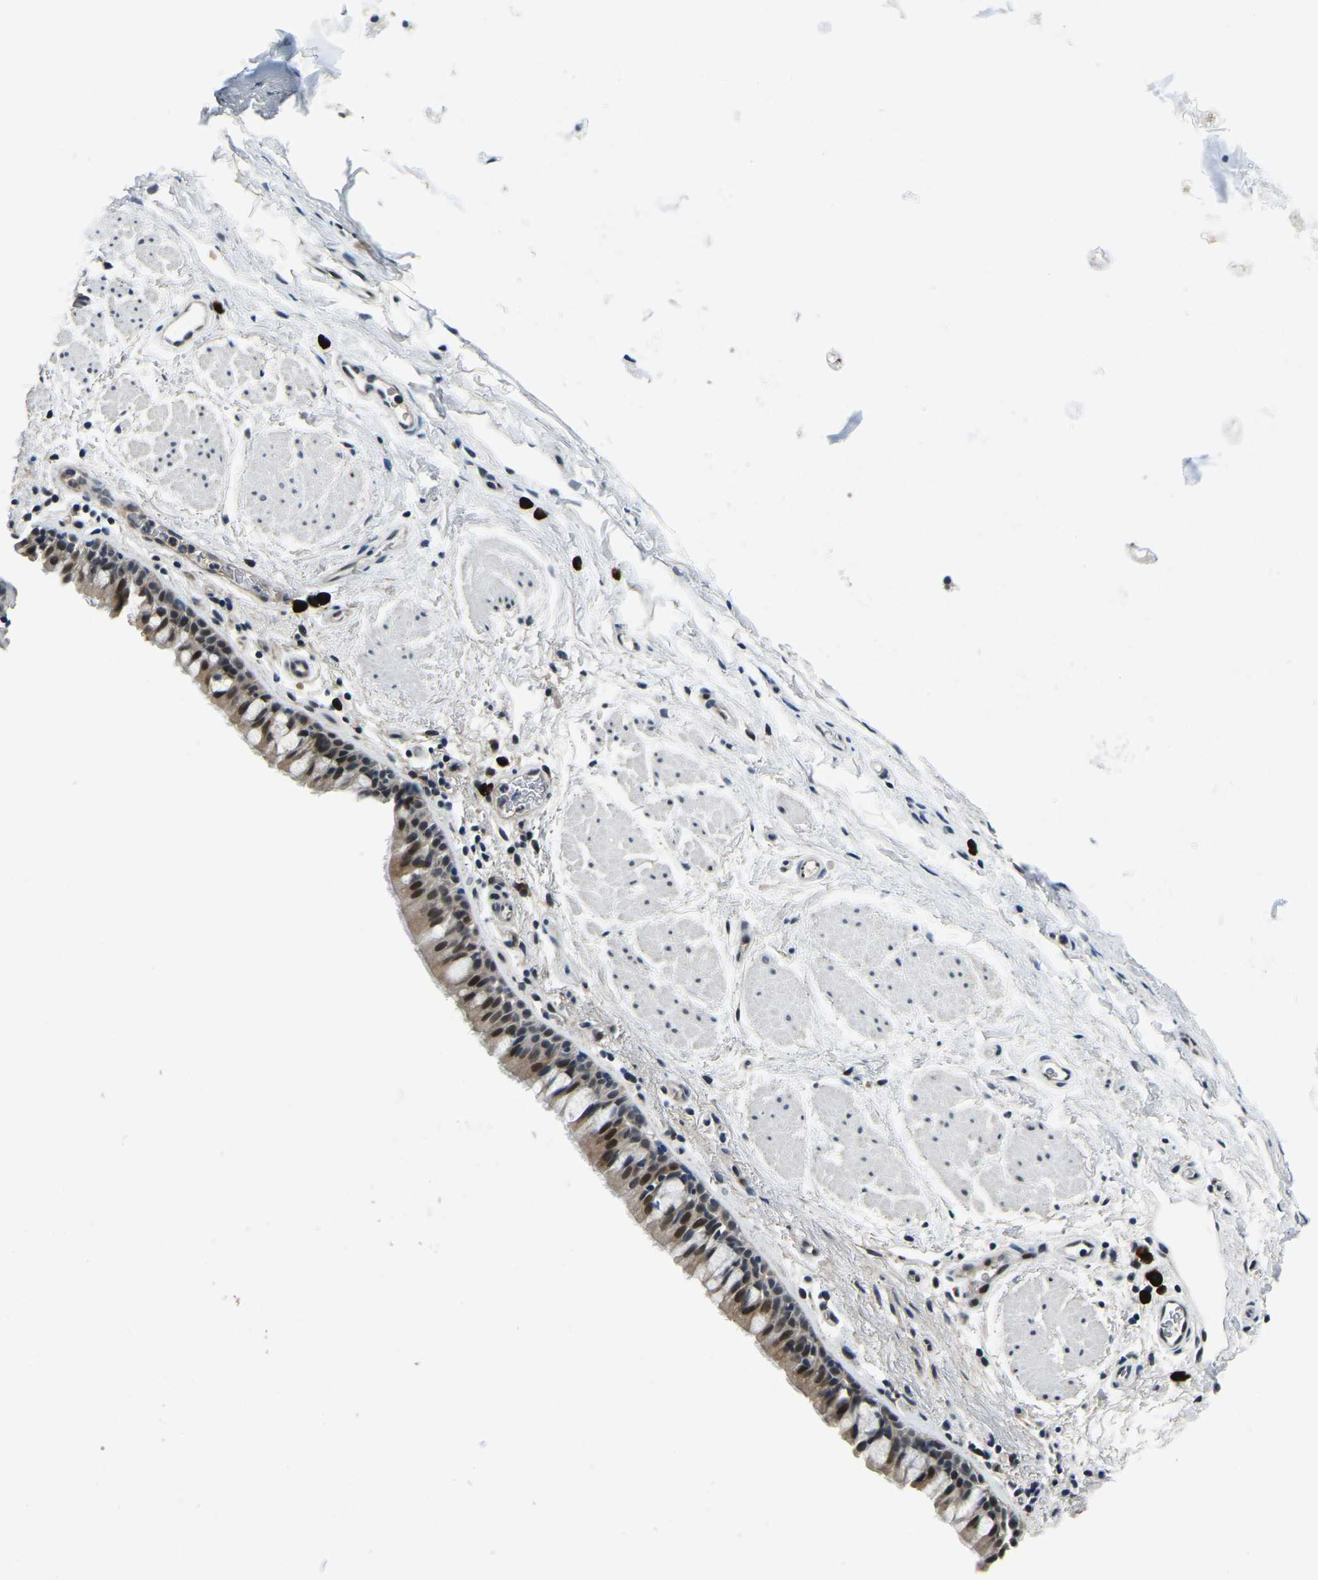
{"staining": {"intensity": "strong", "quantity": ">75%", "location": "nuclear"}, "tissue": "bronchus", "cell_type": "Respiratory epithelial cells", "image_type": "normal", "snomed": [{"axis": "morphology", "description": "Normal tissue, NOS"}, {"axis": "topography", "description": "Cartilage tissue"}, {"axis": "topography", "description": "Bronchus"}], "caption": "DAB (3,3'-diaminobenzidine) immunohistochemical staining of unremarkable human bronchus demonstrates strong nuclear protein staining in approximately >75% of respiratory epithelial cells.", "gene": "ING2", "patient": {"sex": "female", "age": 53}}